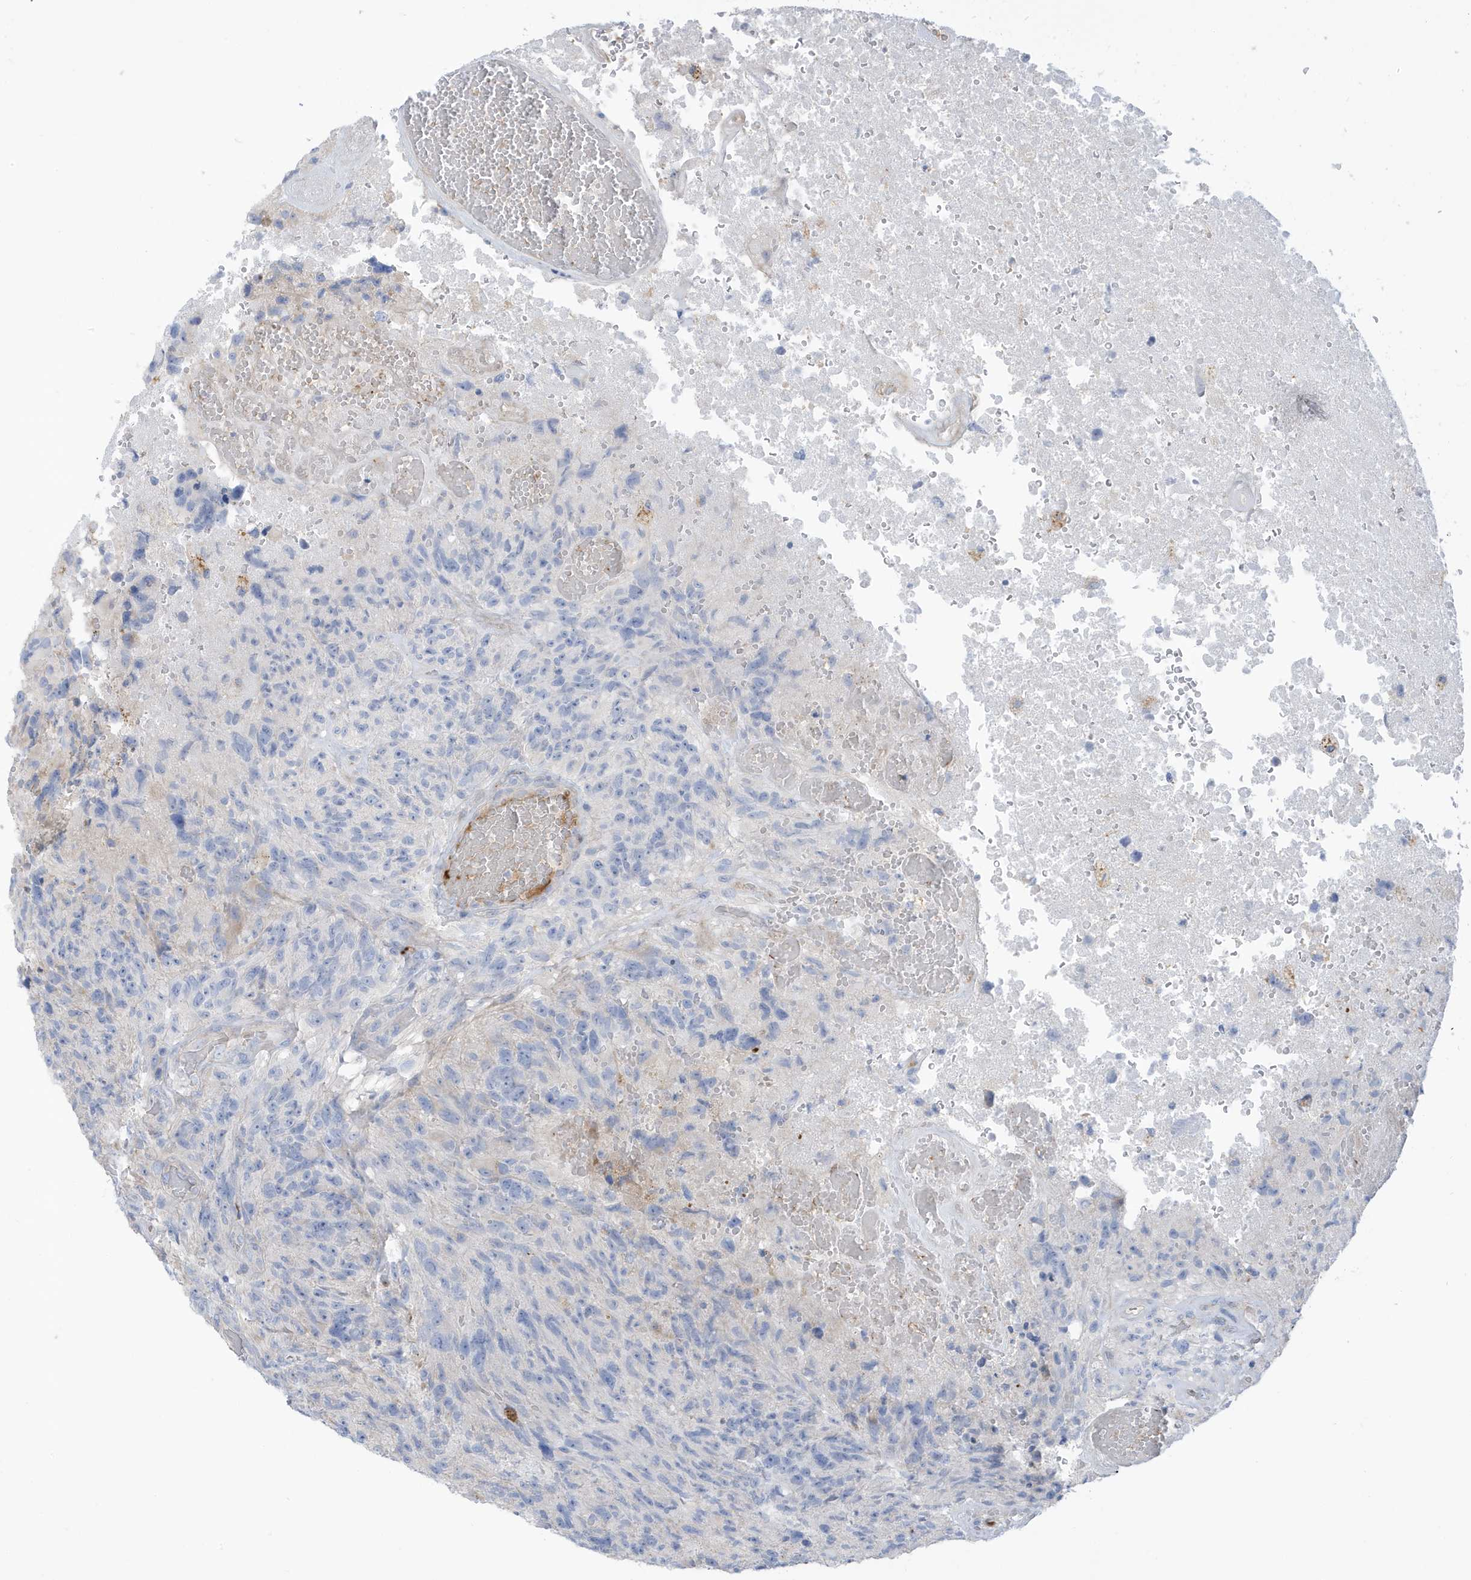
{"staining": {"intensity": "negative", "quantity": "none", "location": "none"}, "tissue": "glioma", "cell_type": "Tumor cells", "image_type": "cancer", "snomed": [{"axis": "morphology", "description": "Glioma, malignant, High grade"}, {"axis": "topography", "description": "Brain"}], "caption": "DAB (3,3'-diaminobenzidine) immunohistochemical staining of human glioma displays no significant staining in tumor cells.", "gene": "ATP13A5", "patient": {"sex": "male", "age": 69}}